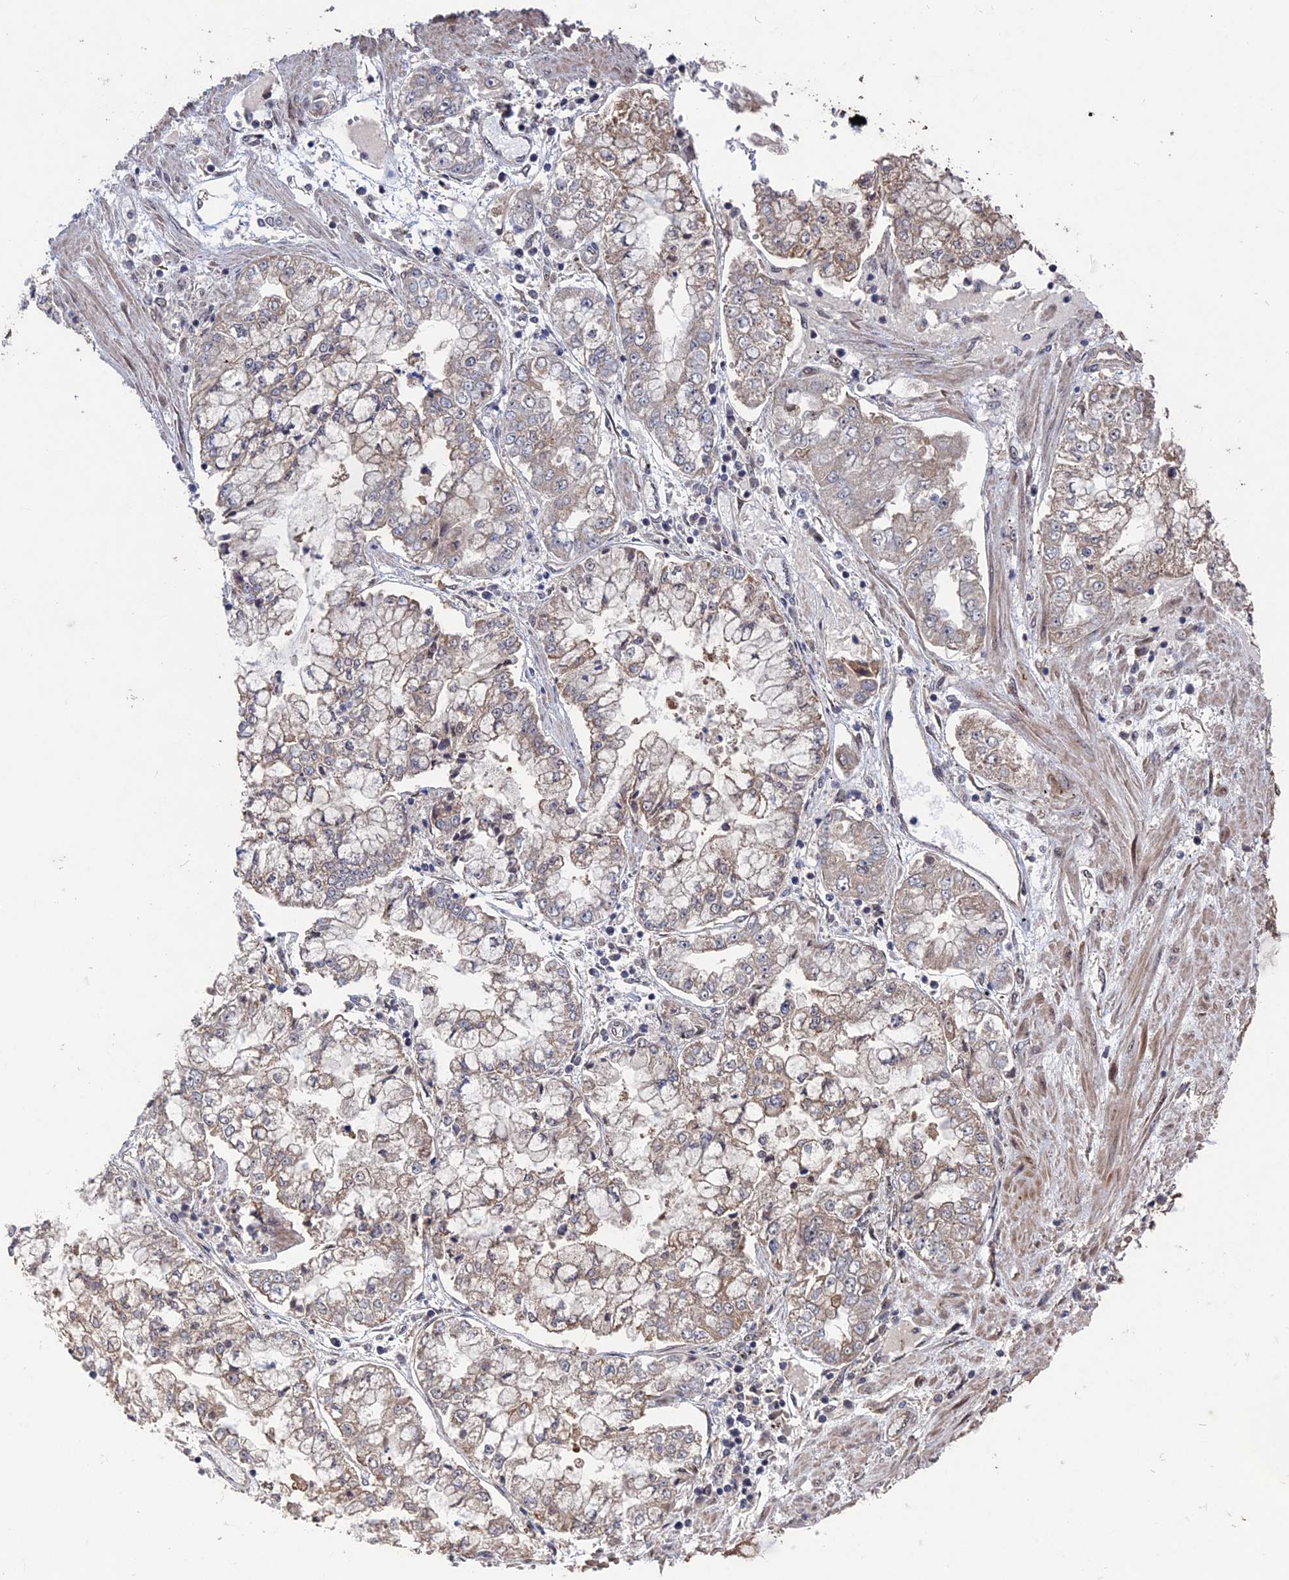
{"staining": {"intensity": "weak", "quantity": "25%-75%", "location": "cytoplasmic/membranous"}, "tissue": "stomach cancer", "cell_type": "Tumor cells", "image_type": "cancer", "snomed": [{"axis": "morphology", "description": "Adenocarcinoma, NOS"}, {"axis": "topography", "description": "Stomach"}], "caption": "Immunohistochemical staining of adenocarcinoma (stomach) exhibits low levels of weak cytoplasmic/membranous protein expression in about 25%-75% of tumor cells. The protein of interest is shown in brown color, while the nuclei are stained blue.", "gene": "KIAA1328", "patient": {"sex": "male", "age": 76}}